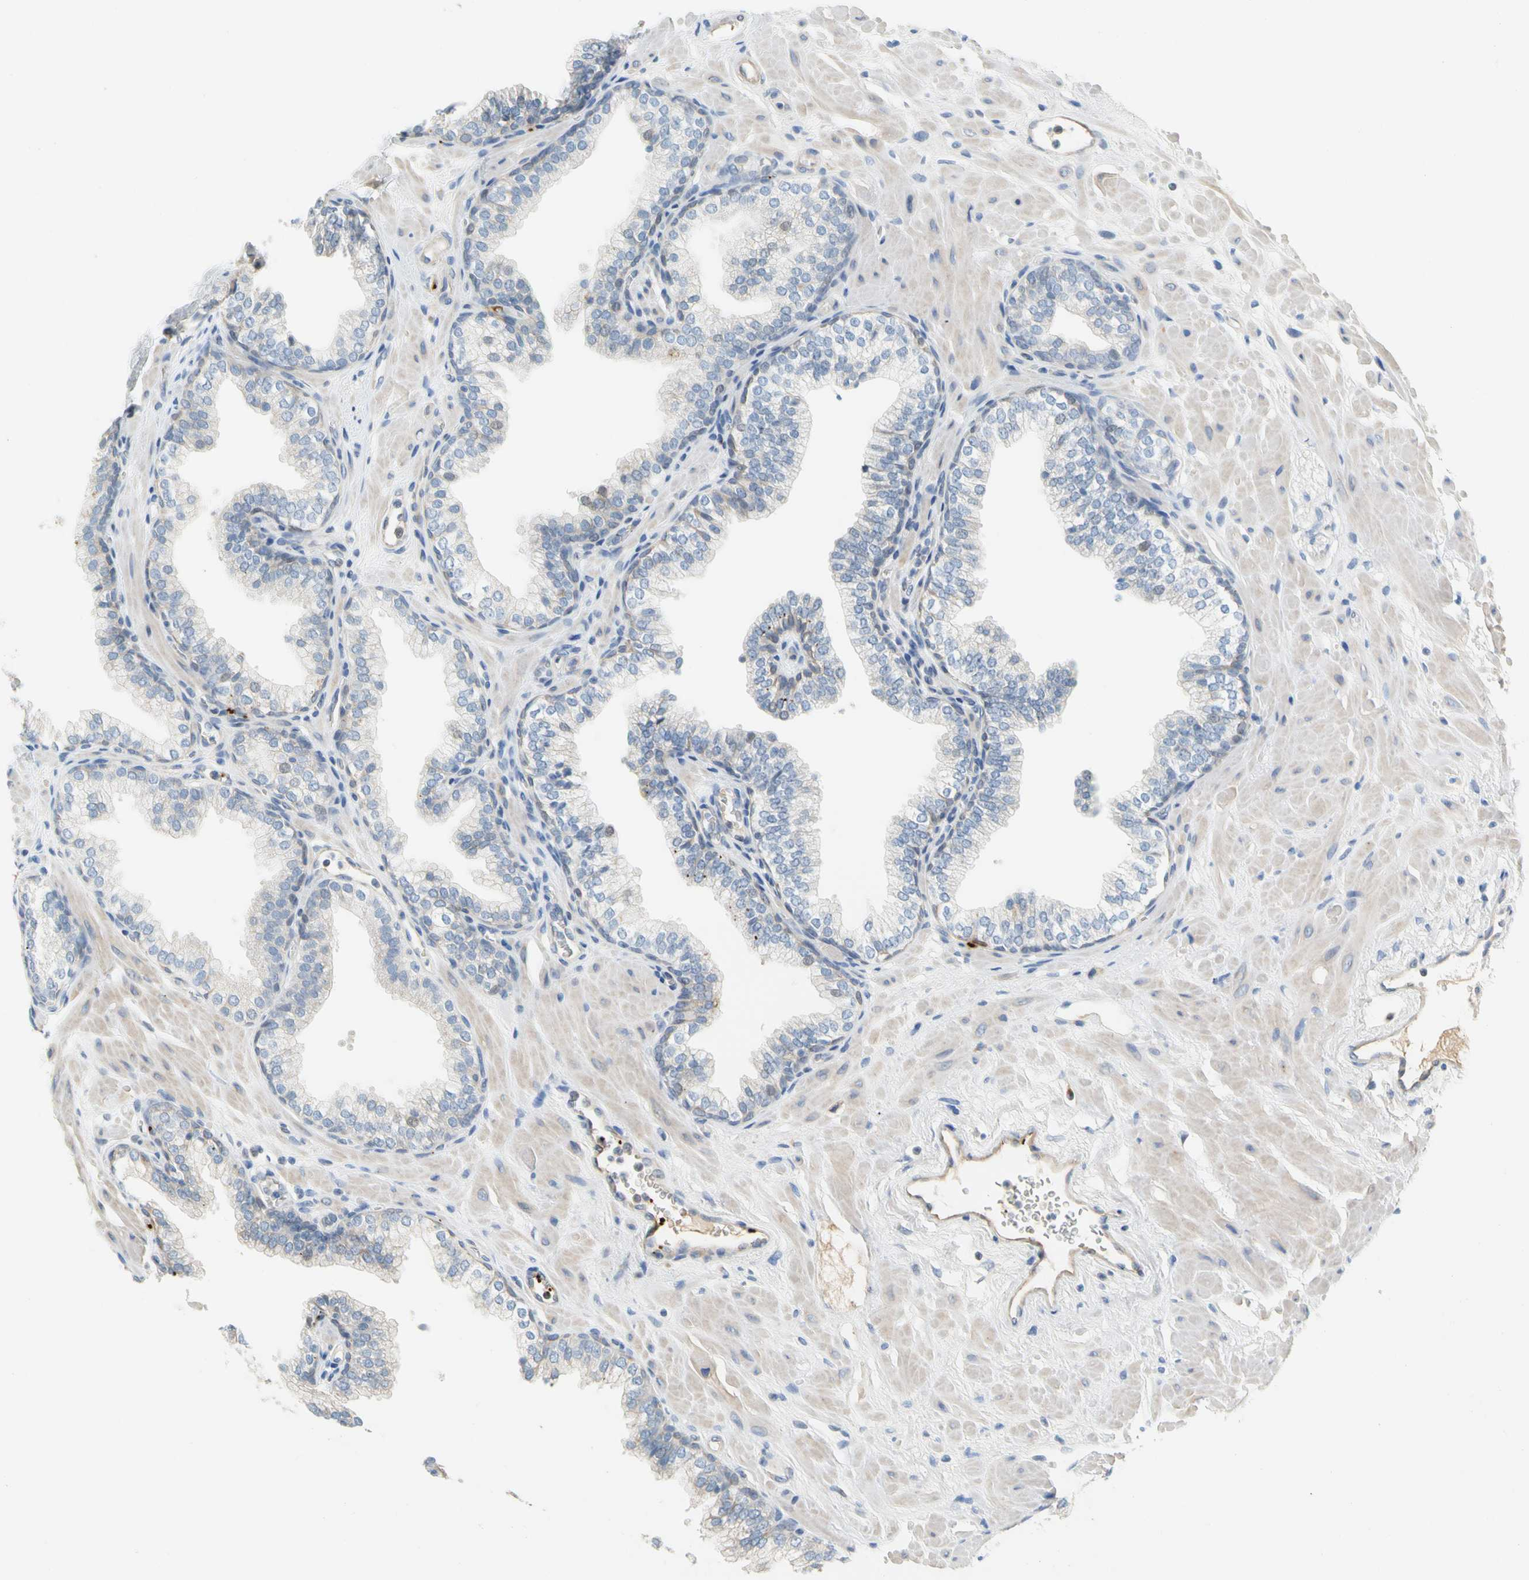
{"staining": {"intensity": "weak", "quantity": "<25%", "location": "cytoplasmic/membranous"}, "tissue": "prostate", "cell_type": "Glandular cells", "image_type": "normal", "snomed": [{"axis": "morphology", "description": "Normal tissue, NOS"}, {"axis": "topography", "description": "Prostate"}], "caption": "Glandular cells show no significant expression in unremarkable prostate. (Stains: DAB (3,3'-diaminobenzidine) immunohistochemistry with hematoxylin counter stain, Microscopy: brightfield microscopy at high magnification).", "gene": "ENSG00000288796", "patient": {"sex": "male", "age": 60}}